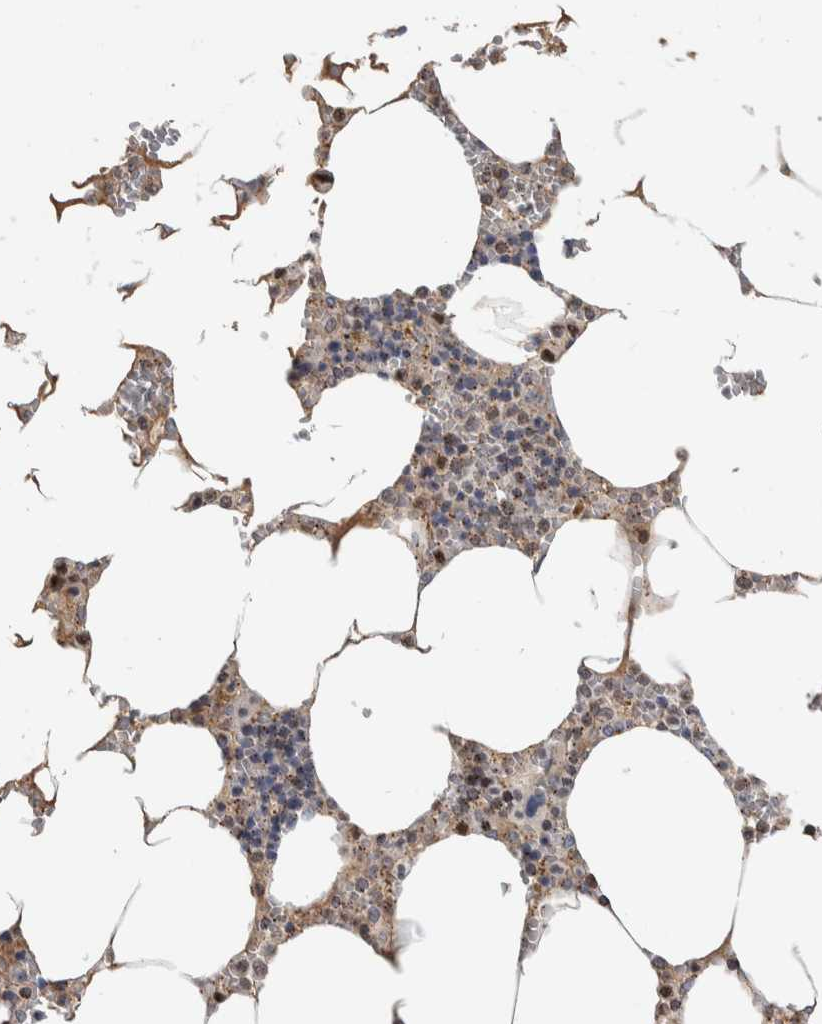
{"staining": {"intensity": "moderate", "quantity": "25%-75%", "location": "nuclear"}, "tissue": "bone marrow", "cell_type": "Hematopoietic cells", "image_type": "normal", "snomed": [{"axis": "morphology", "description": "Normal tissue, NOS"}, {"axis": "topography", "description": "Bone marrow"}], "caption": "This micrograph exhibits immunohistochemistry (IHC) staining of benign human bone marrow, with medium moderate nuclear expression in approximately 25%-75% of hematopoietic cells.", "gene": "MSL1", "patient": {"sex": "male", "age": 70}}